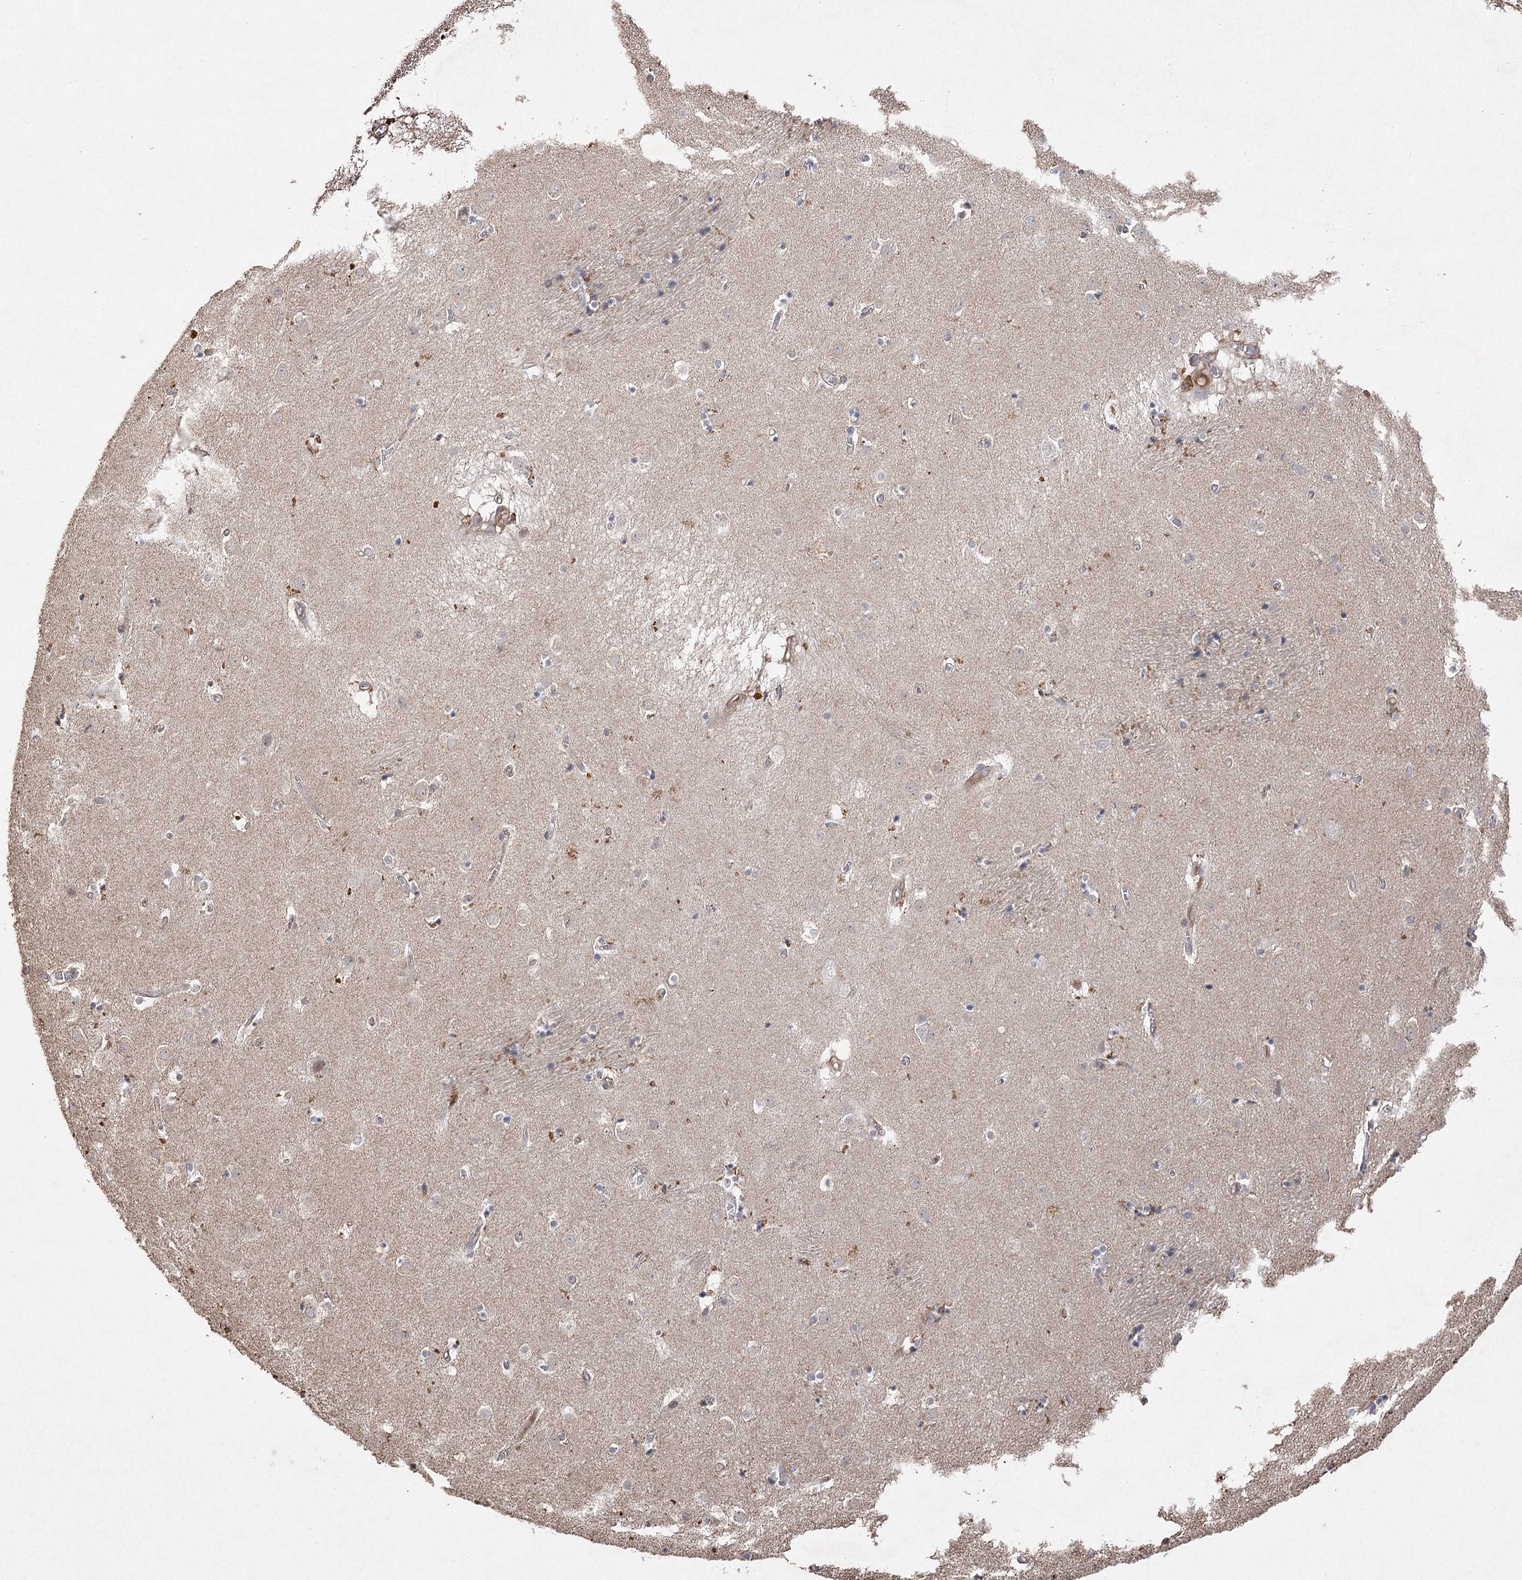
{"staining": {"intensity": "negative", "quantity": "none", "location": "none"}, "tissue": "caudate", "cell_type": "Glial cells", "image_type": "normal", "snomed": [{"axis": "morphology", "description": "Normal tissue, NOS"}, {"axis": "topography", "description": "Lateral ventricle wall"}], "caption": "Caudate was stained to show a protein in brown. There is no significant staining in glial cells. (DAB immunohistochemistry (IHC) visualized using brightfield microscopy, high magnification).", "gene": "OBSL1", "patient": {"sex": "male", "age": 70}}